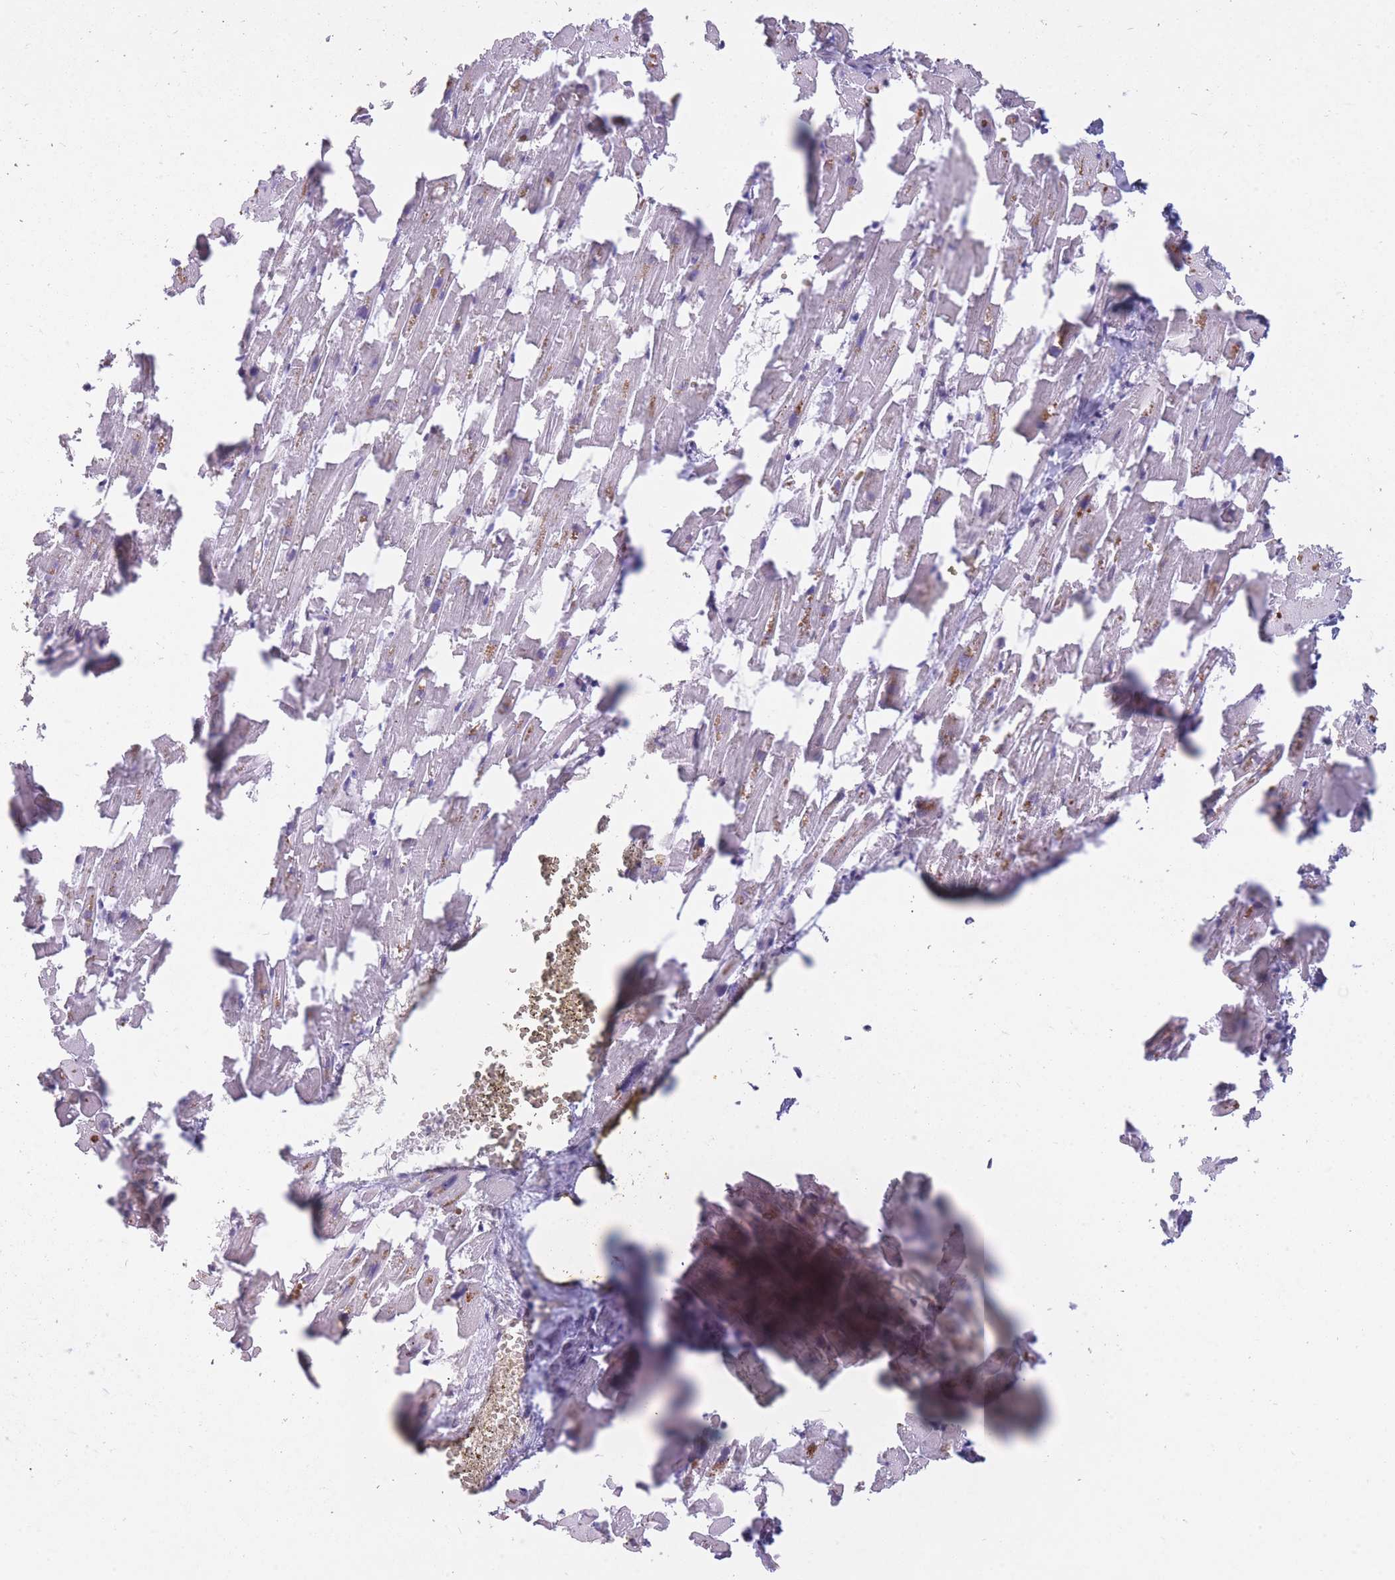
{"staining": {"intensity": "weak", "quantity": "<25%", "location": "cytoplasmic/membranous"}, "tissue": "heart muscle", "cell_type": "Cardiomyocytes", "image_type": "normal", "snomed": [{"axis": "morphology", "description": "Normal tissue, NOS"}, {"axis": "topography", "description": "Heart"}], "caption": "Cardiomyocytes are negative for brown protein staining in benign heart muscle.", "gene": "HNRNPUL1", "patient": {"sex": "female", "age": 64}}